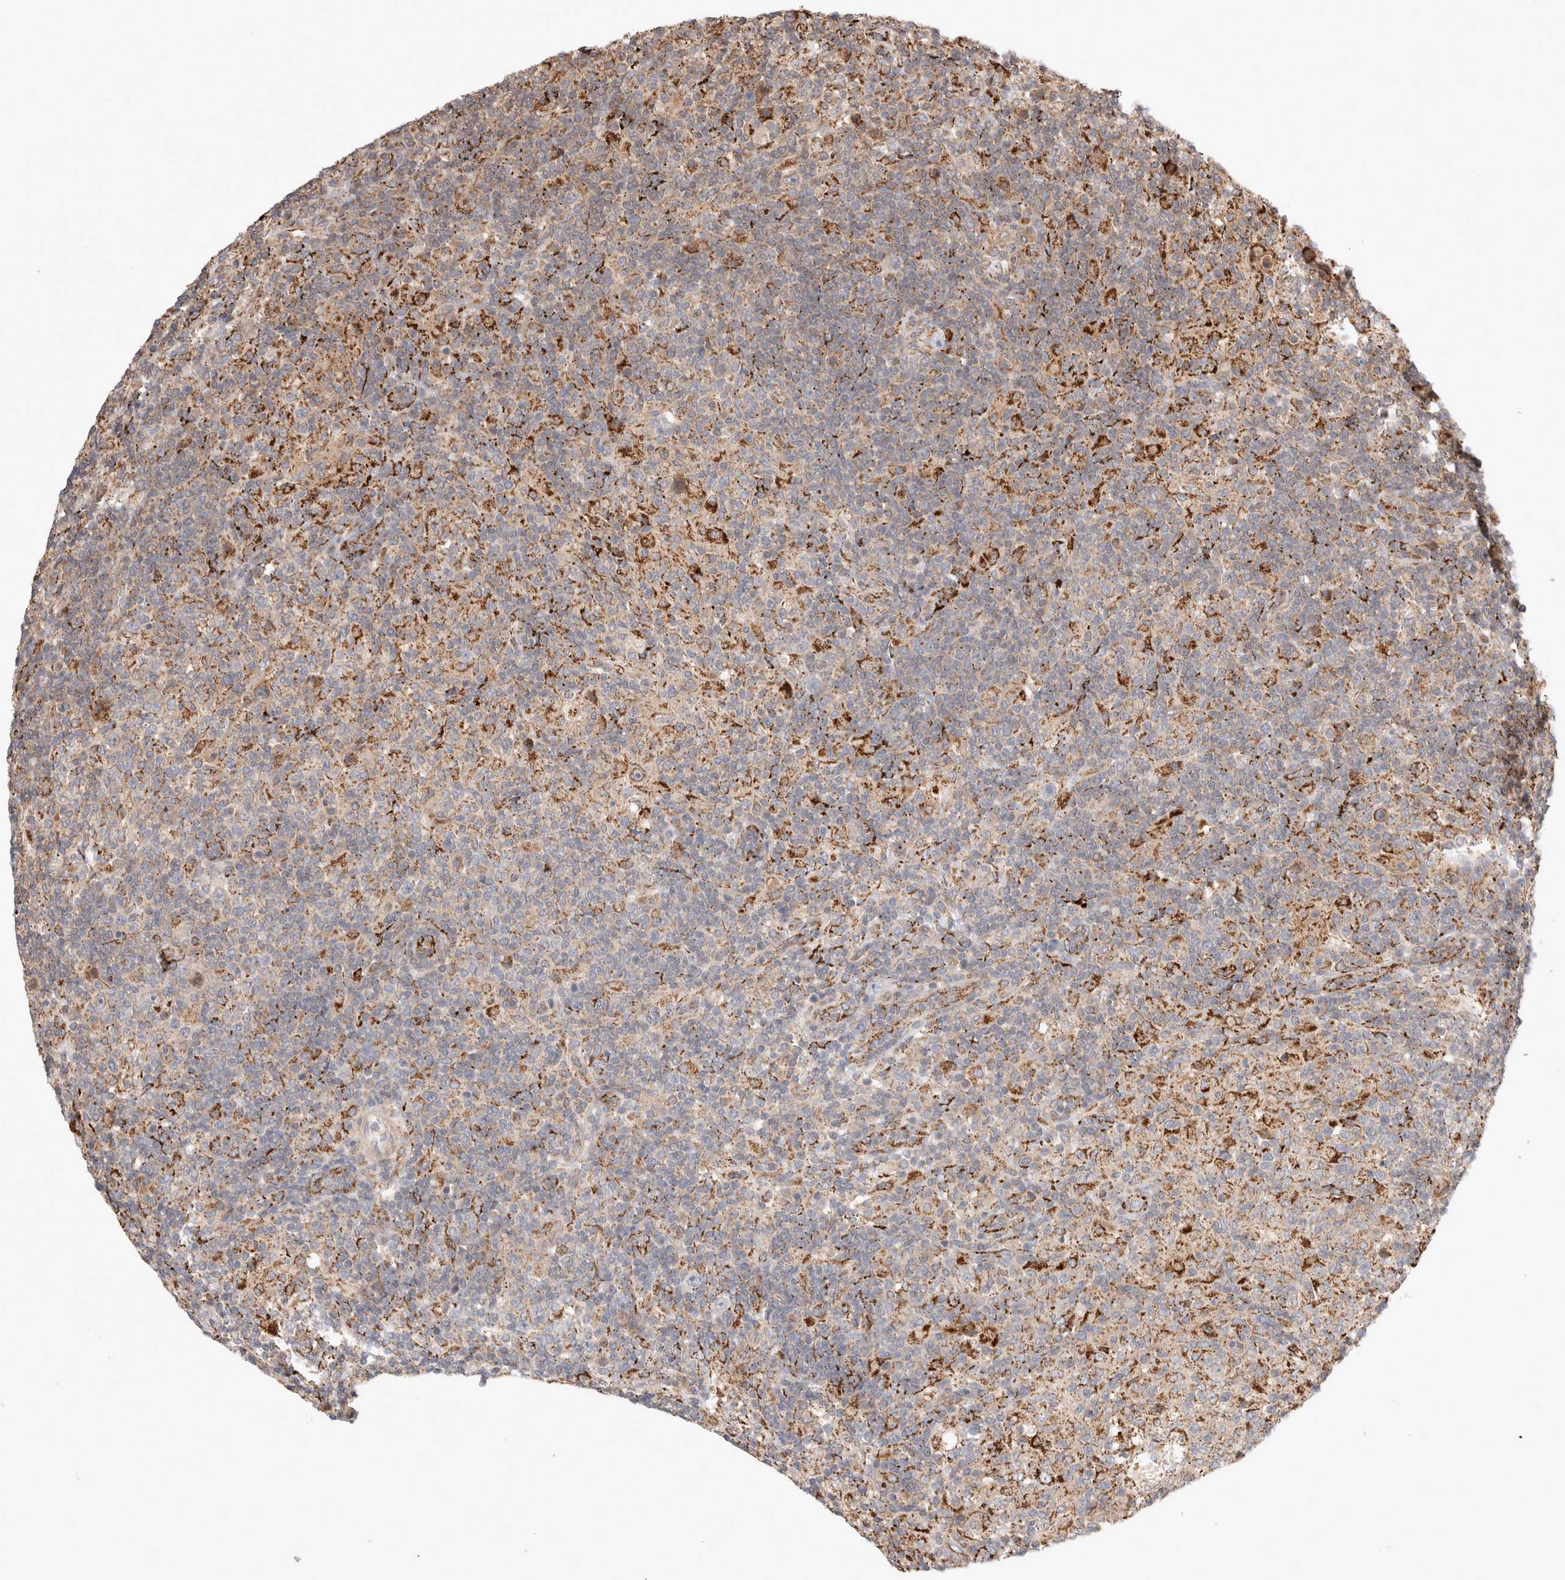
{"staining": {"intensity": "weak", "quantity": "25%-75%", "location": "cytoplasmic/membranous"}, "tissue": "lymphoma", "cell_type": "Tumor cells", "image_type": "cancer", "snomed": [{"axis": "morphology", "description": "Hodgkin's disease, NOS"}, {"axis": "topography", "description": "Lymph node"}], "caption": "Human lymphoma stained for a protein (brown) reveals weak cytoplasmic/membranous positive expression in about 25%-75% of tumor cells.", "gene": "HROB", "patient": {"sex": "male", "age": 70}}